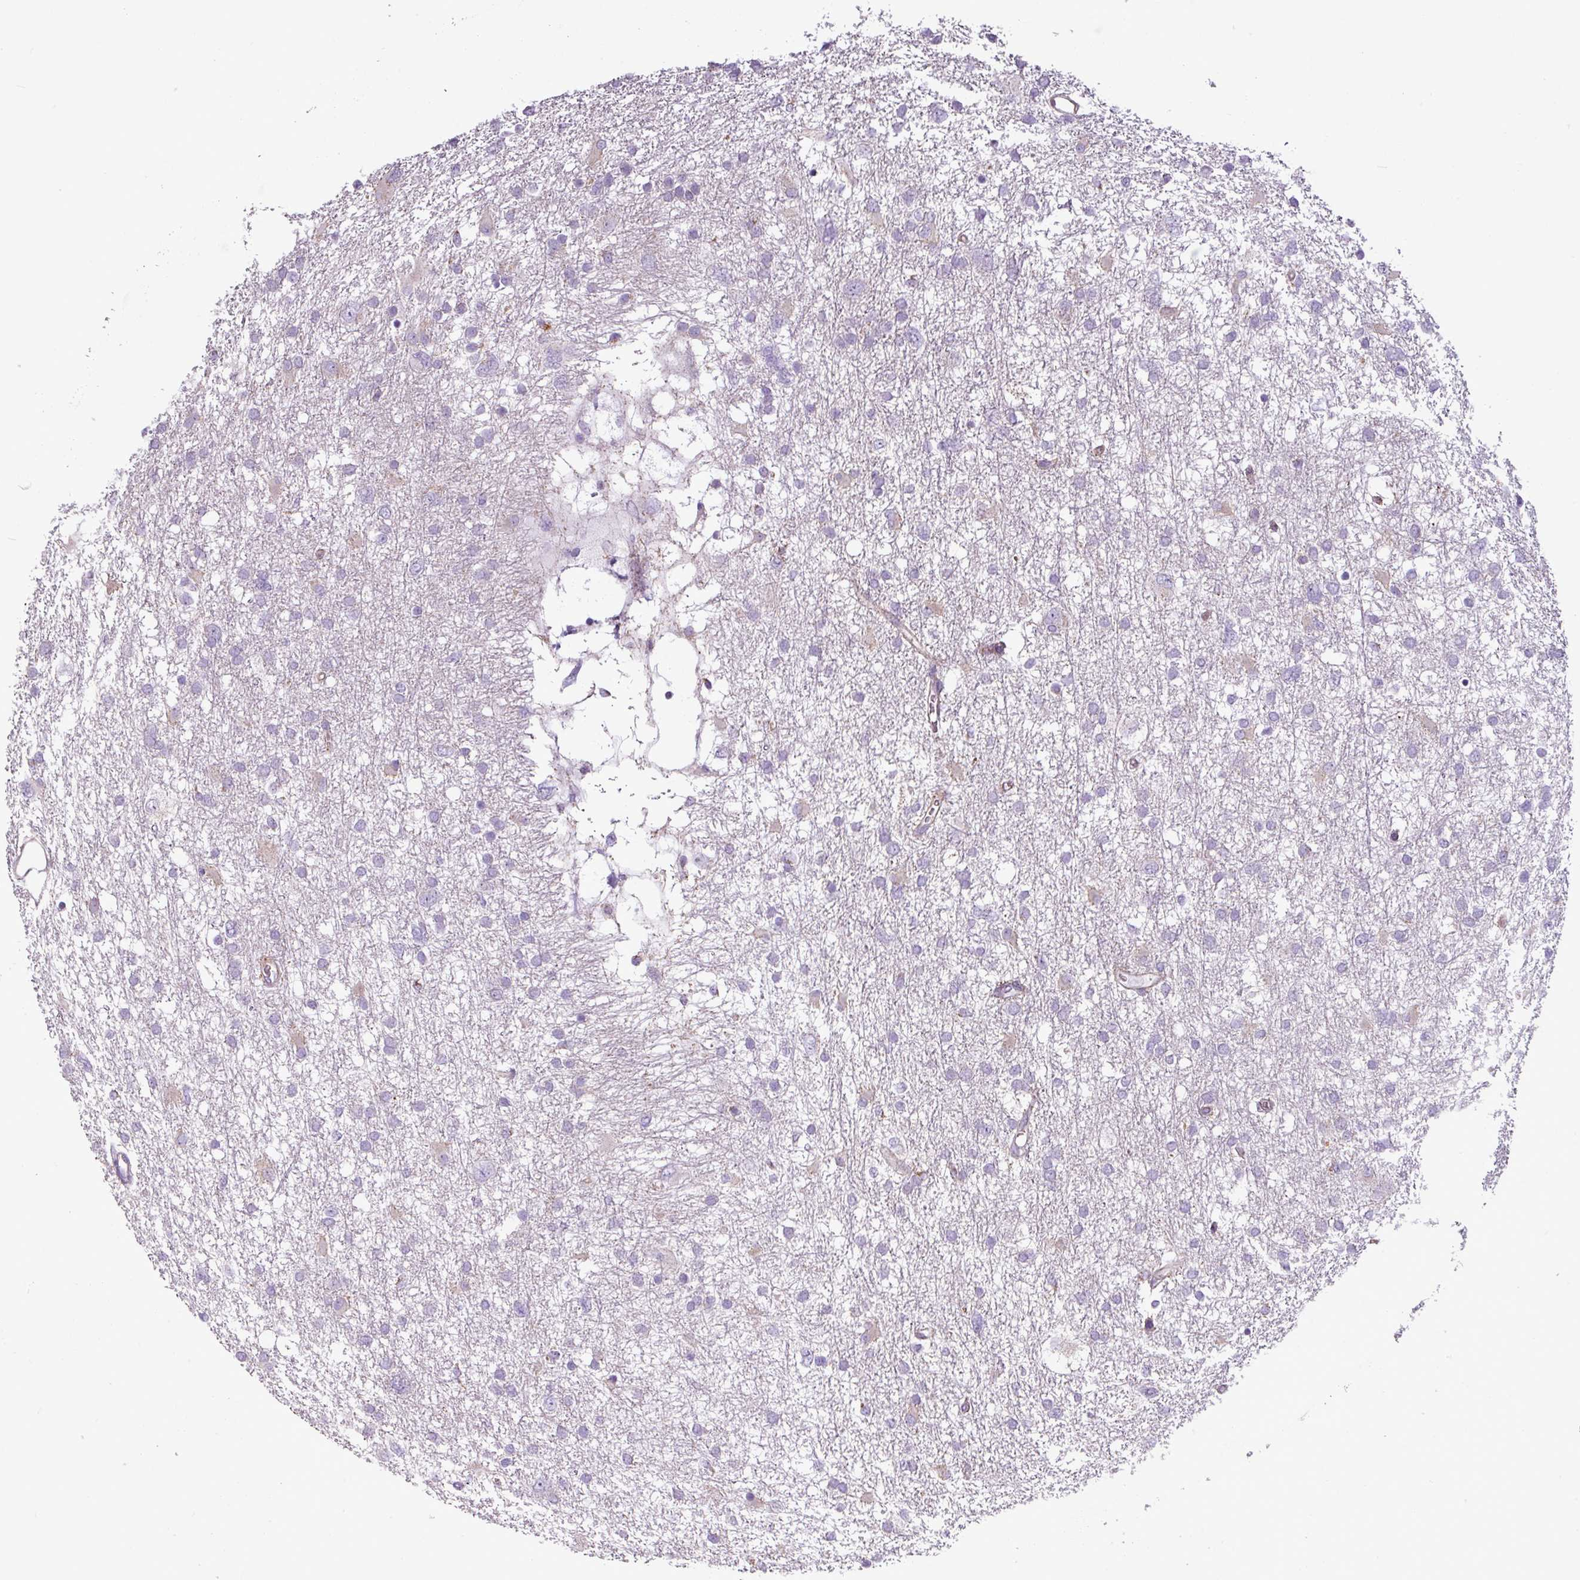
{"staining": {"intensity": "negative", "quantity": "none", "location": "none"}, "tissue": "glioma", "cell_type": "Tumor cells", "image_type": "cancer", "snomed": [{"axis": "morphology", "description": "Glioma, malignant, High grade"}, {"axis": "topography", "description": "Brain"}], "caption": "Glioma was stained to show a protein in brown. There is no significant positivity in tumor cells.", "gene": "BTN2A2", "patient": {"sex": "male", "age": 61}}